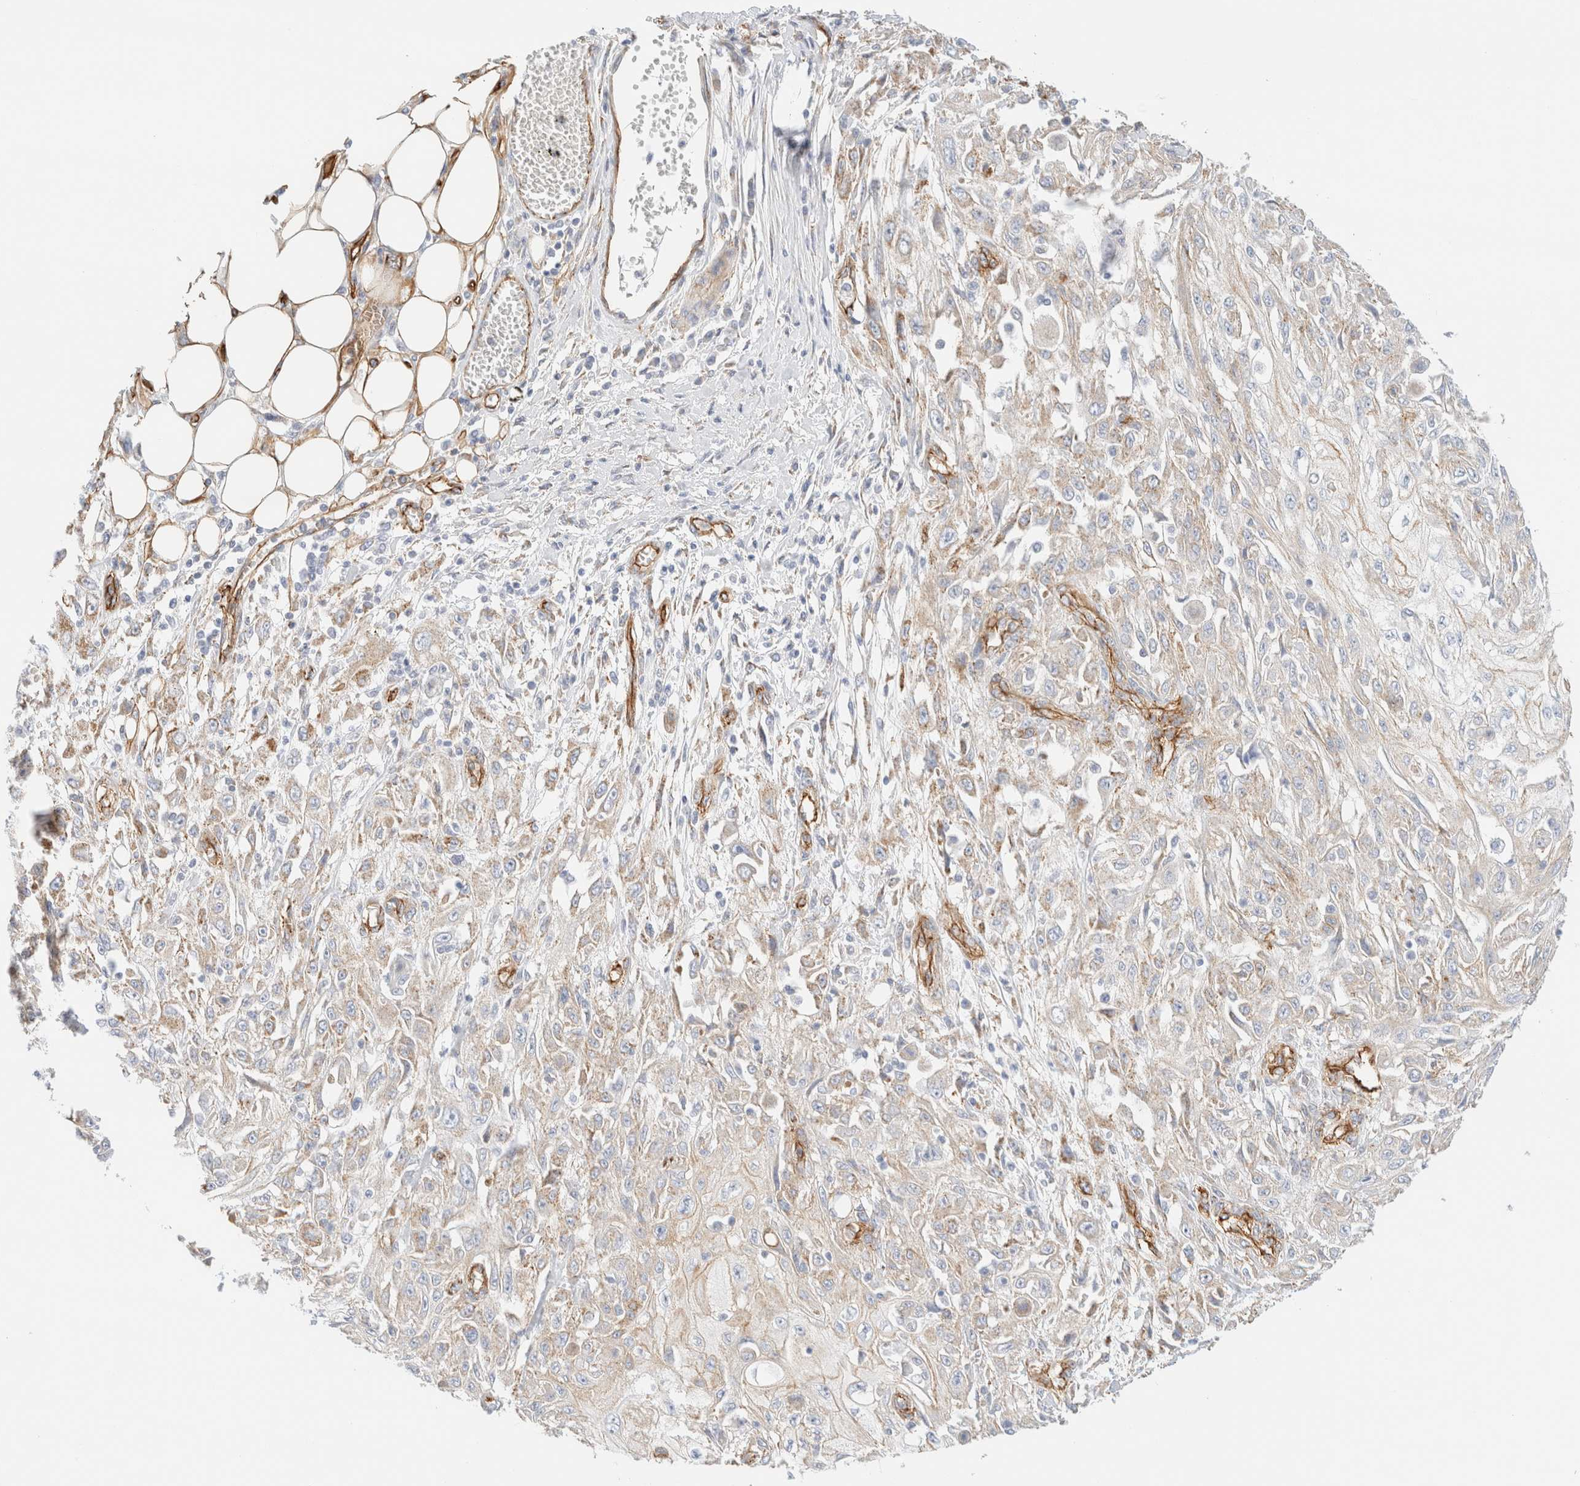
{"staining": {"intensity": "negative", "quantity": "none", "location": "none"}, "tissue": "skin cancer", "cell_type": "Tumor cells", "image_type": "cancer", "snomed": [{"axis": "morphology", "description": "Squamous cell carcinoma, NOS"}, {"axis": "morphology", "description": "Squamous cell carcinoma, metastatic, NOS"}, {"axis": "topography", "description": "Skin"}, {"axis": "topography", "description": "Lymph node"}], "caption": "DAB (3,3'-diaminobenzidine) immunohistochemical staining of human squamous cell carcinoma (skin) reveals no significant expression in tumor cells.", "gene": "CYB5R4", "patient": {"sex": "male", "age": 75}}